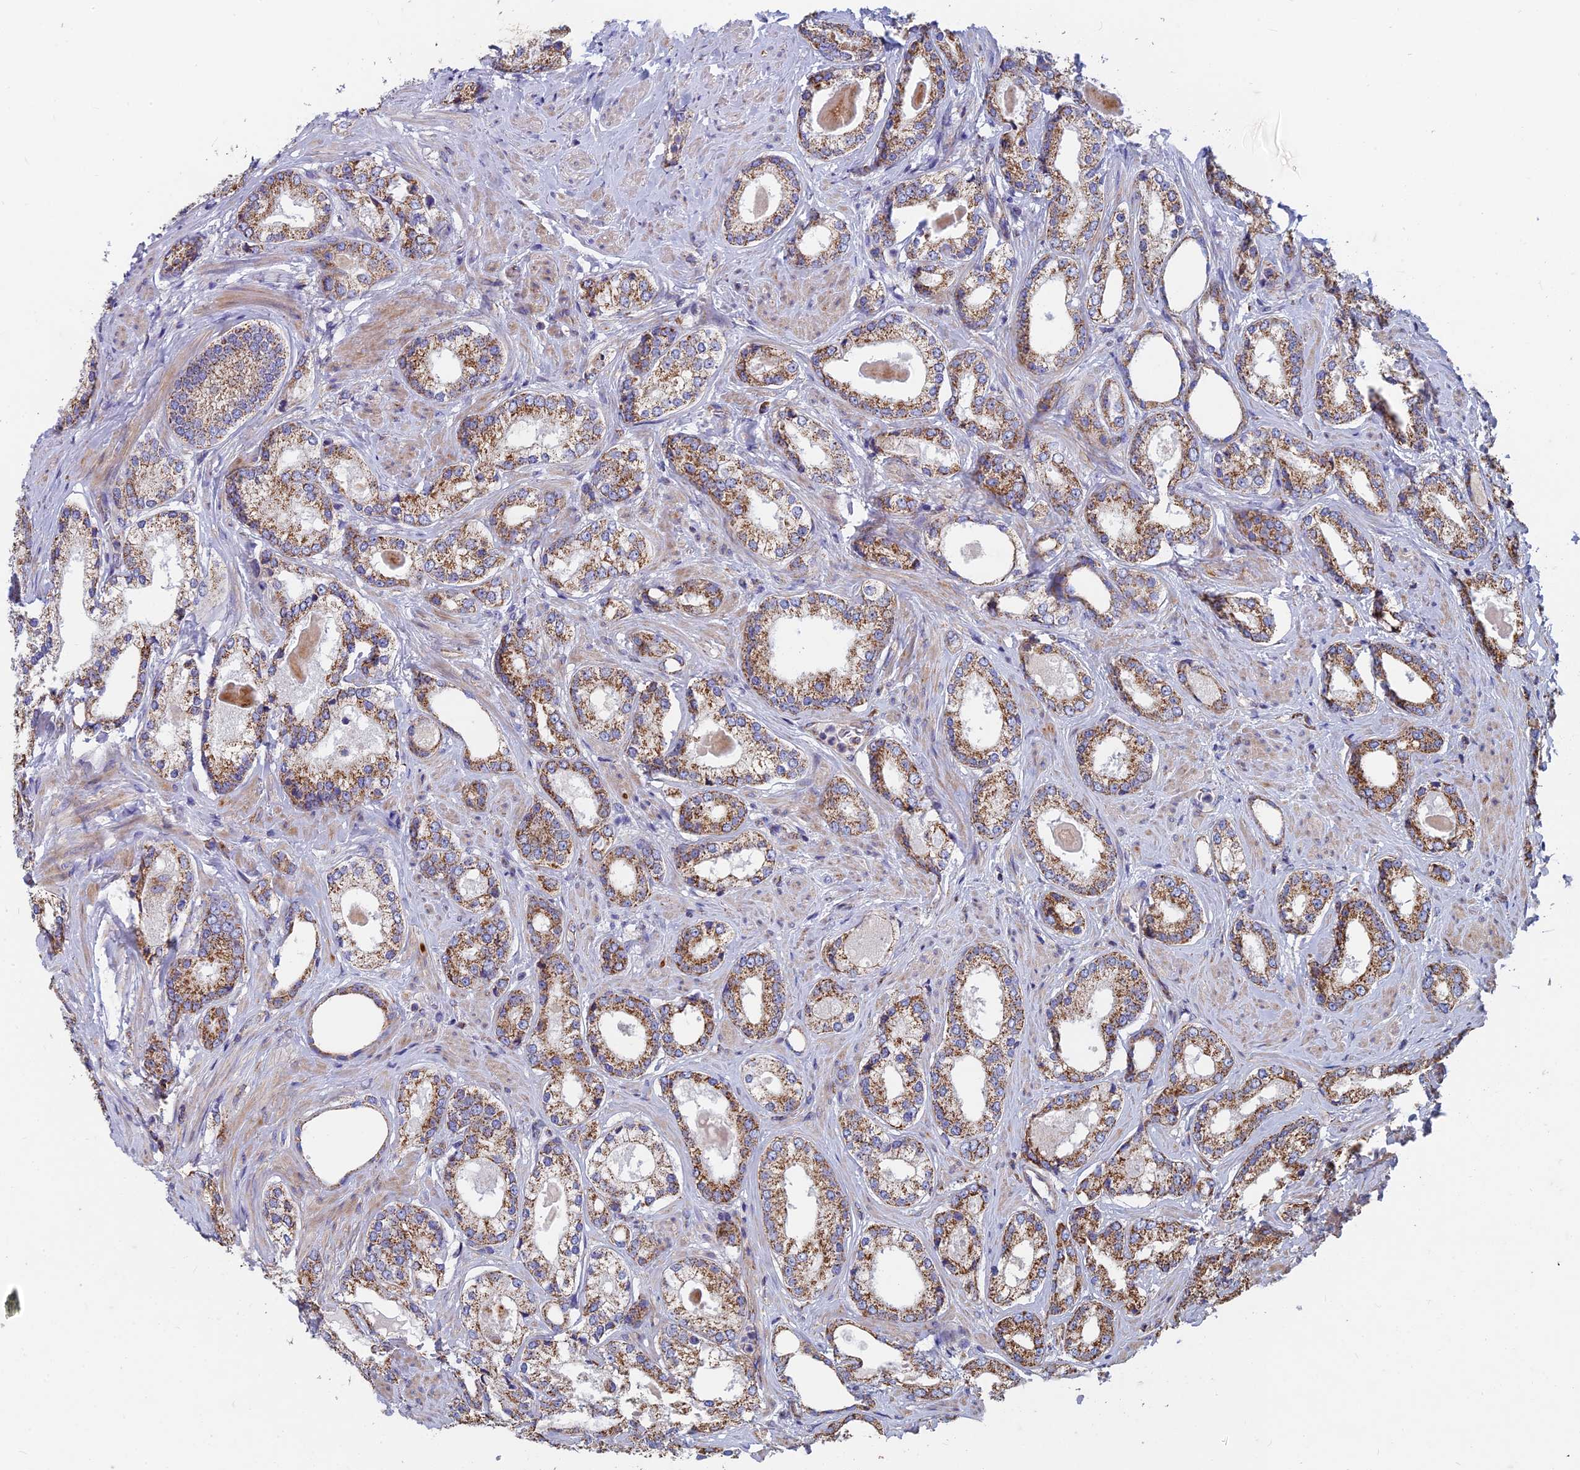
{"staining": {"intensity": "strong", "quantity": "25%-75%", "location": "cytoplasmic/membranous"}, "tissue": "prostate cancer", "cell_type": "Tumor cells", "image_type": "cancer", "snomed": [{"axis": "morphology", "description": "Adenocarcinoma, Low grade"}, {"axis": "topography", "description": "Prostate"}], "caption": "Immunohistochemical staining of prostate cancer displays high levels of strong cytoplasmic/membranous expression in about 25%-75% of tumor cells.", "gene": "MRPS9", "patient": {"sex": "male", "age": 68}}